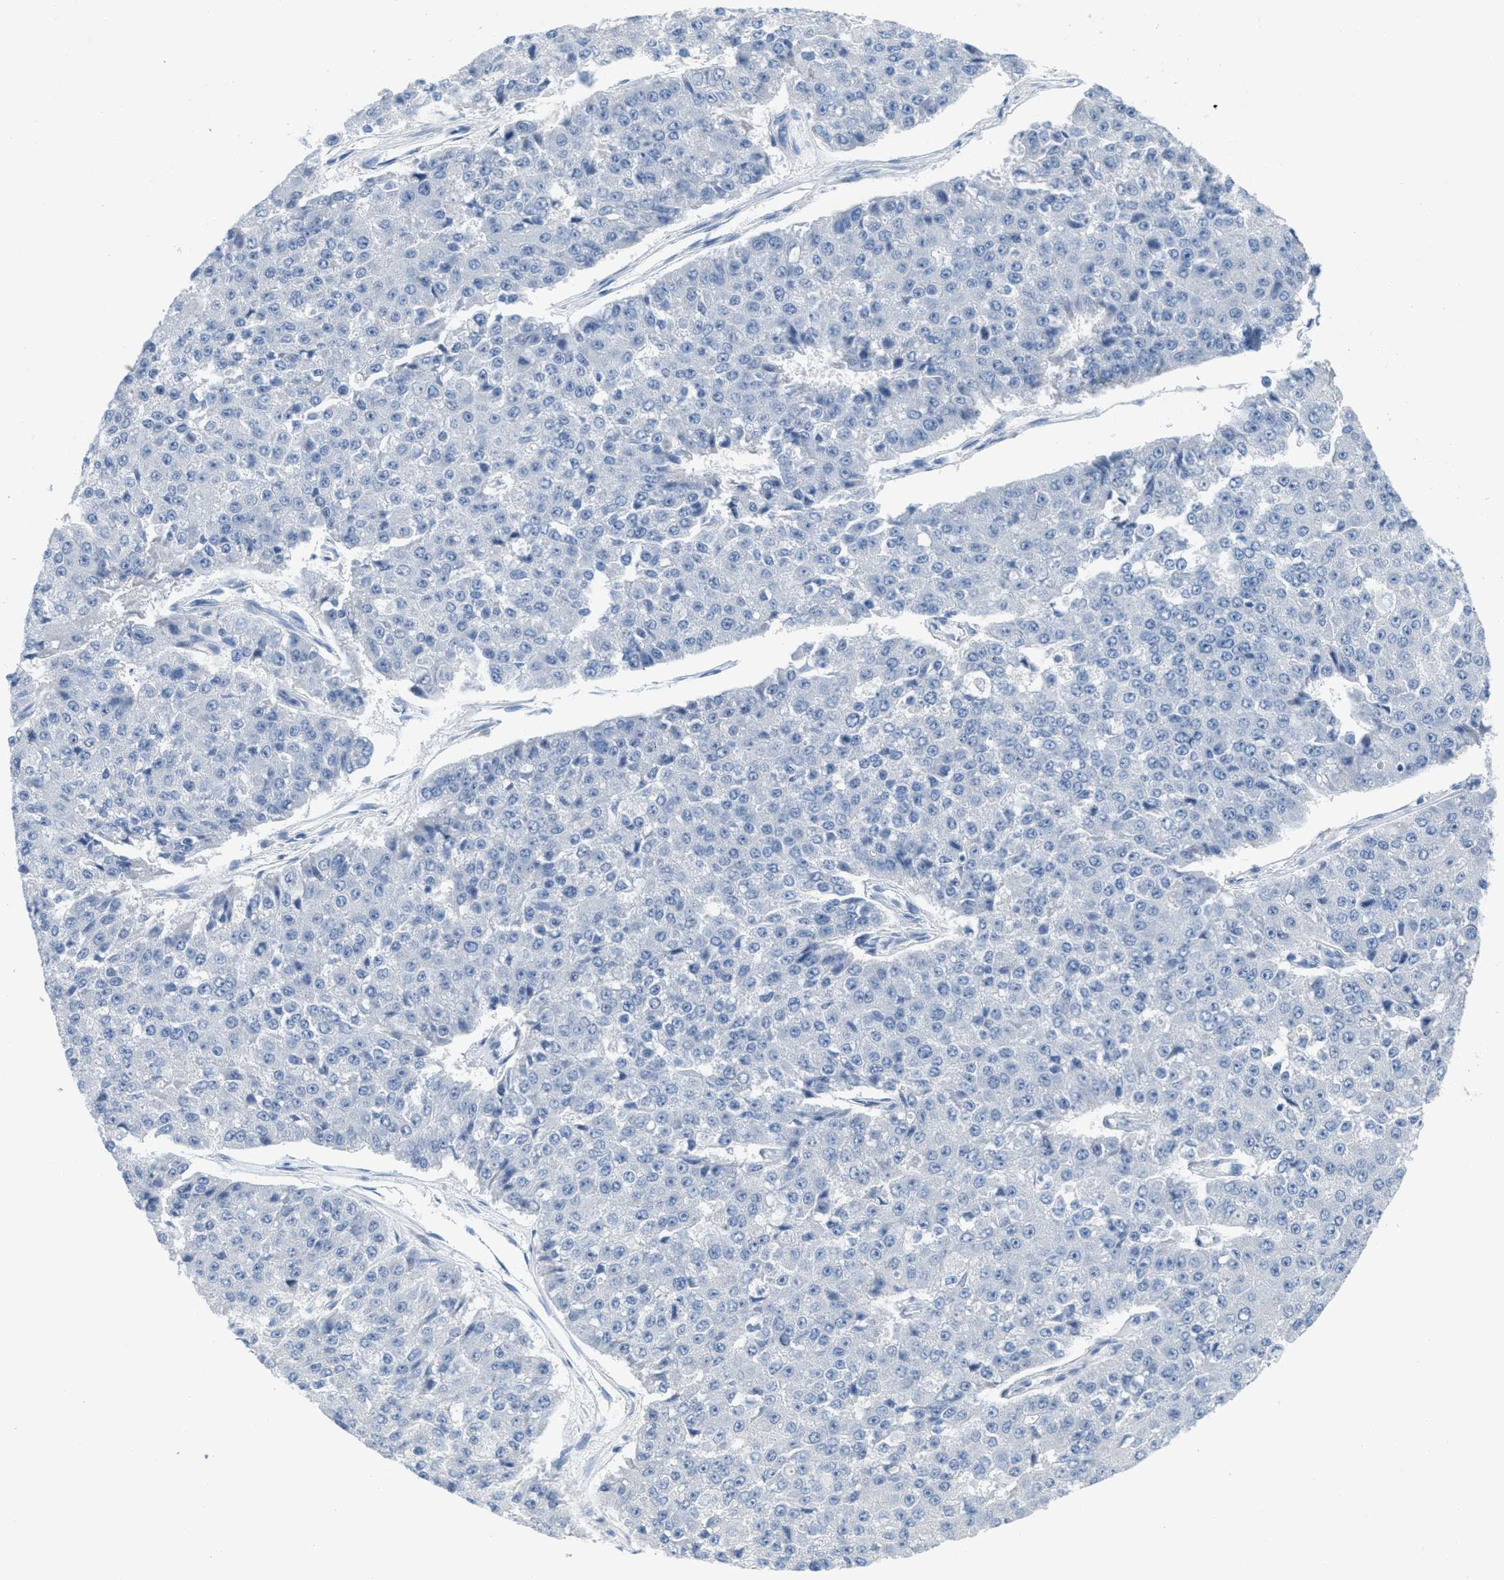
{"staining": {"intensity": "negative", "quantity": "none", "location": "none"}, "tissue": "pancreatic cancer", "cell_type": "Tumor cells", "image_type": "cancer", "snomed": [{"axis": "morphology", "description": "Adenocarcinoma, NOS"}, {"axis": "topography", "description": "Pancreas"}], "caption": "This is a image of IHC staining of pancreatic adenocarcinoma, which shows no positivity in tumor cells.", "gene": "HSF2", "patient": {"sex": "male", "age": 50}}